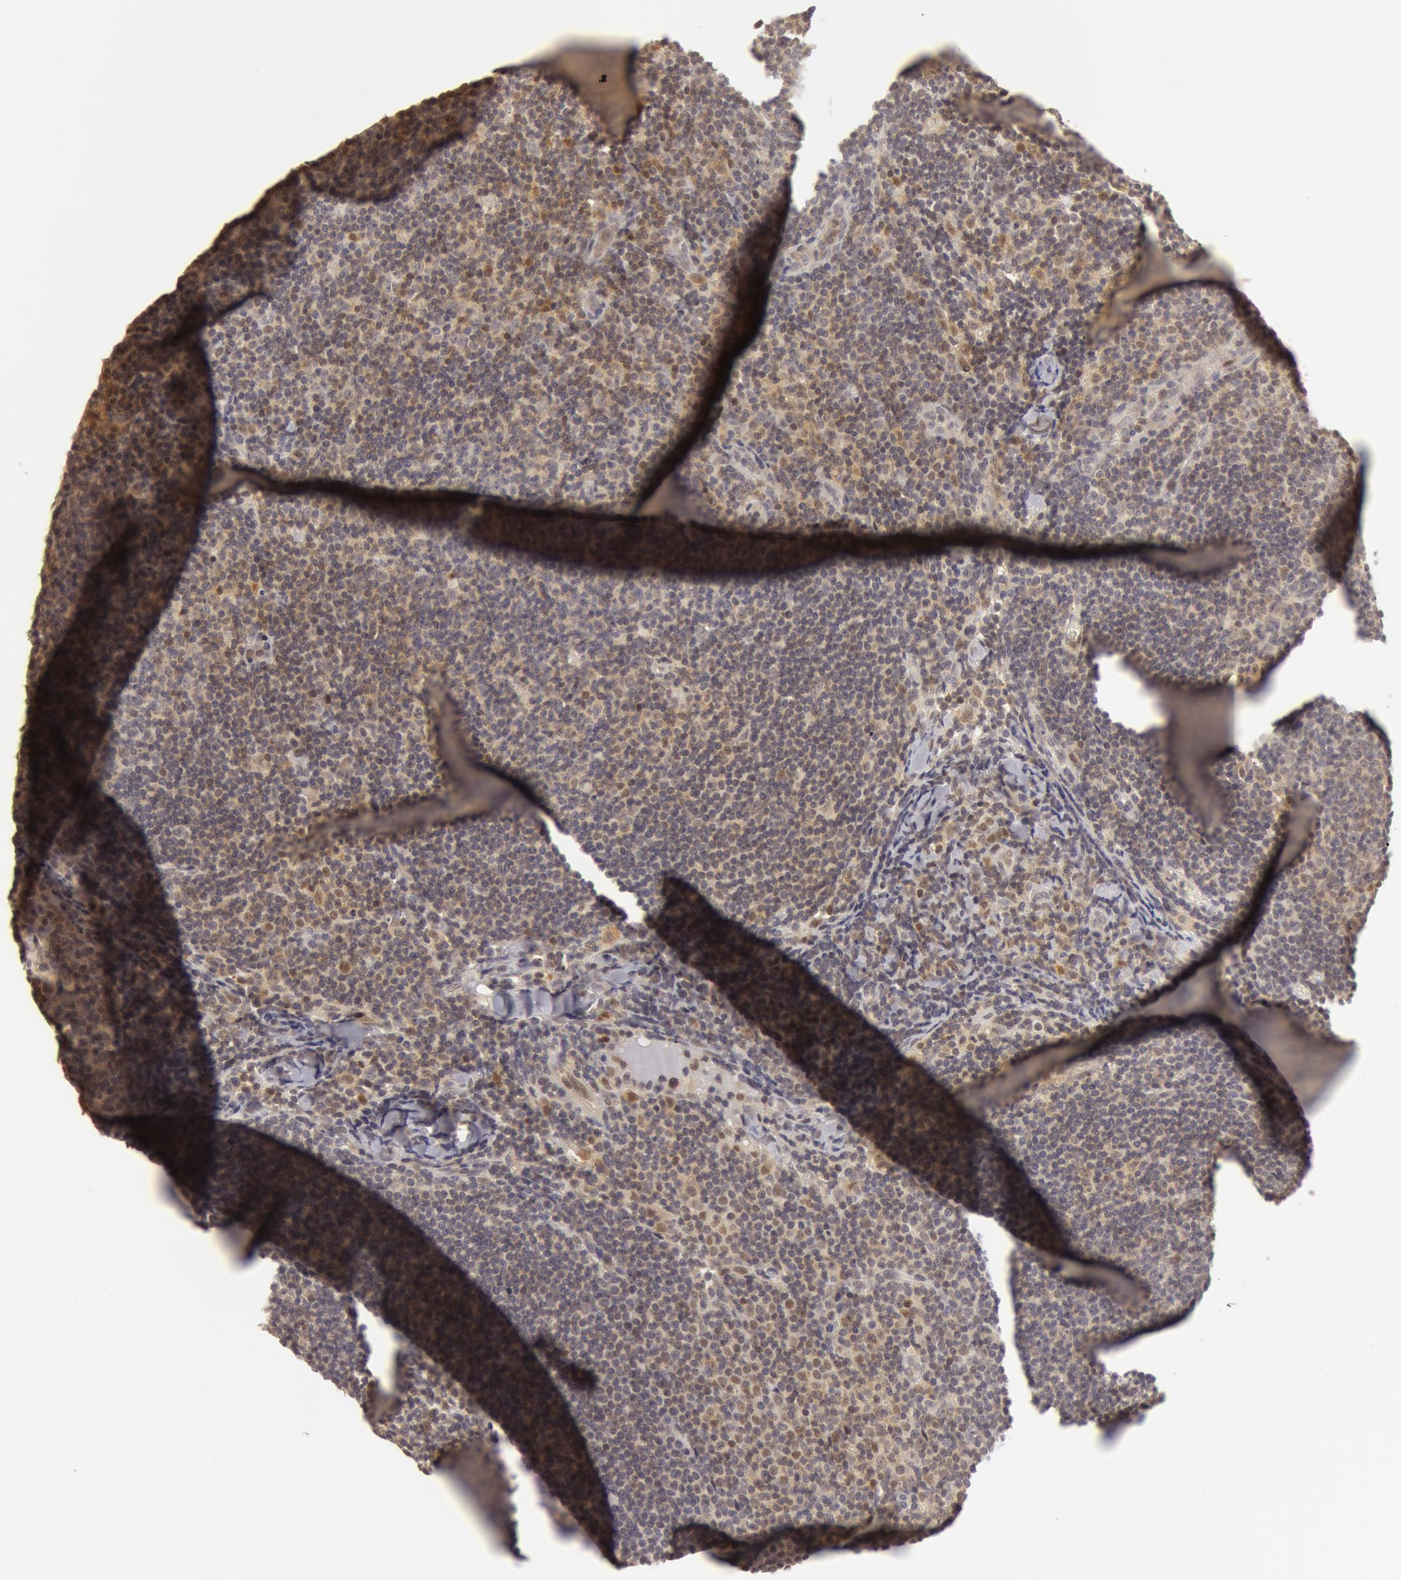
{"staining": {"intensity": "negative", "quantity": "none", "location": "none"}, "tissue": "lymphoma", "cell_type": "Tumor cells", "image_type": "cancer", "snomed": [{"axis": "morphology", "description": "Malignant lymphoma, non-Hodgkin's type, Low grade"}, {"axis": "topography", "description": "Lymph node"}], "caption": "IHC of low-grade malignant lymphoma, non-Hodgkin's type exhibits no staining in tumor cells. The staining was performed using DAB (3,3'-diaminobenzidine) to visualize the protein expression in brown, while the nuclei were stained in blue with hematoxylin (Magnification: 20x).", "gene": "OASL", "patient": {"sex": "male", "age": 49}}